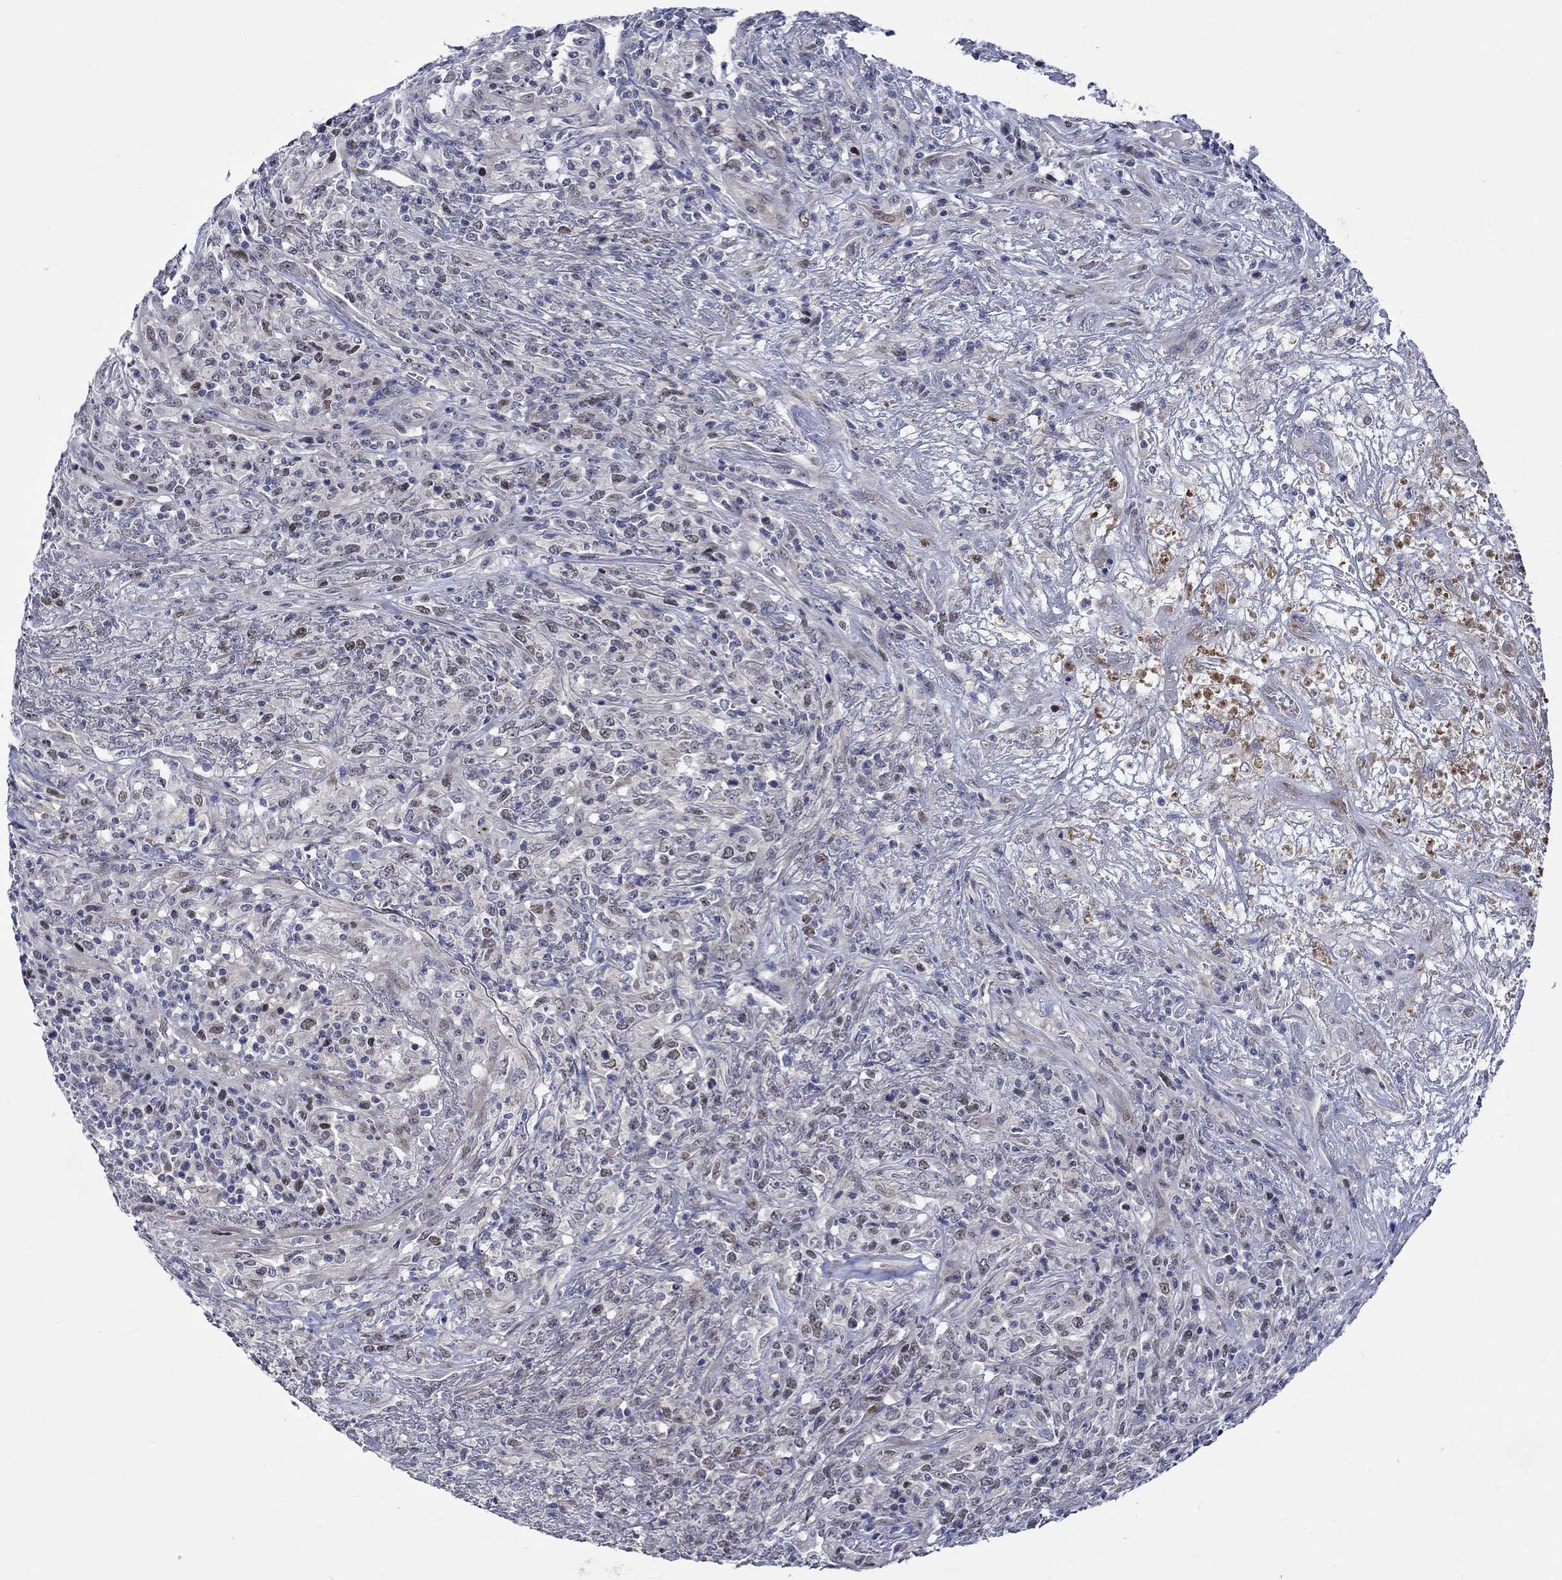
{"staining": {"intensity": "moderate", "quantity": "<25%", "location": "nuclear"}, "tissue": "lymphoma", "cell_type": "Tumor cells", "image_type": "cancer", "snomed": [{"axis": "morphology", "description": "Malignant lymphoma, non-Hodgkin's type, High grade"}, {"axis": "topography", "description": "Lung"}], "caption": "Tumor cells show low levels of moderate nuclear staining in about <25% of cells in high-grade malignant lymphoma, non-Hodgkin's type.", "gene": "E2F8", "patient": {"sex": "male", "age": 79}}